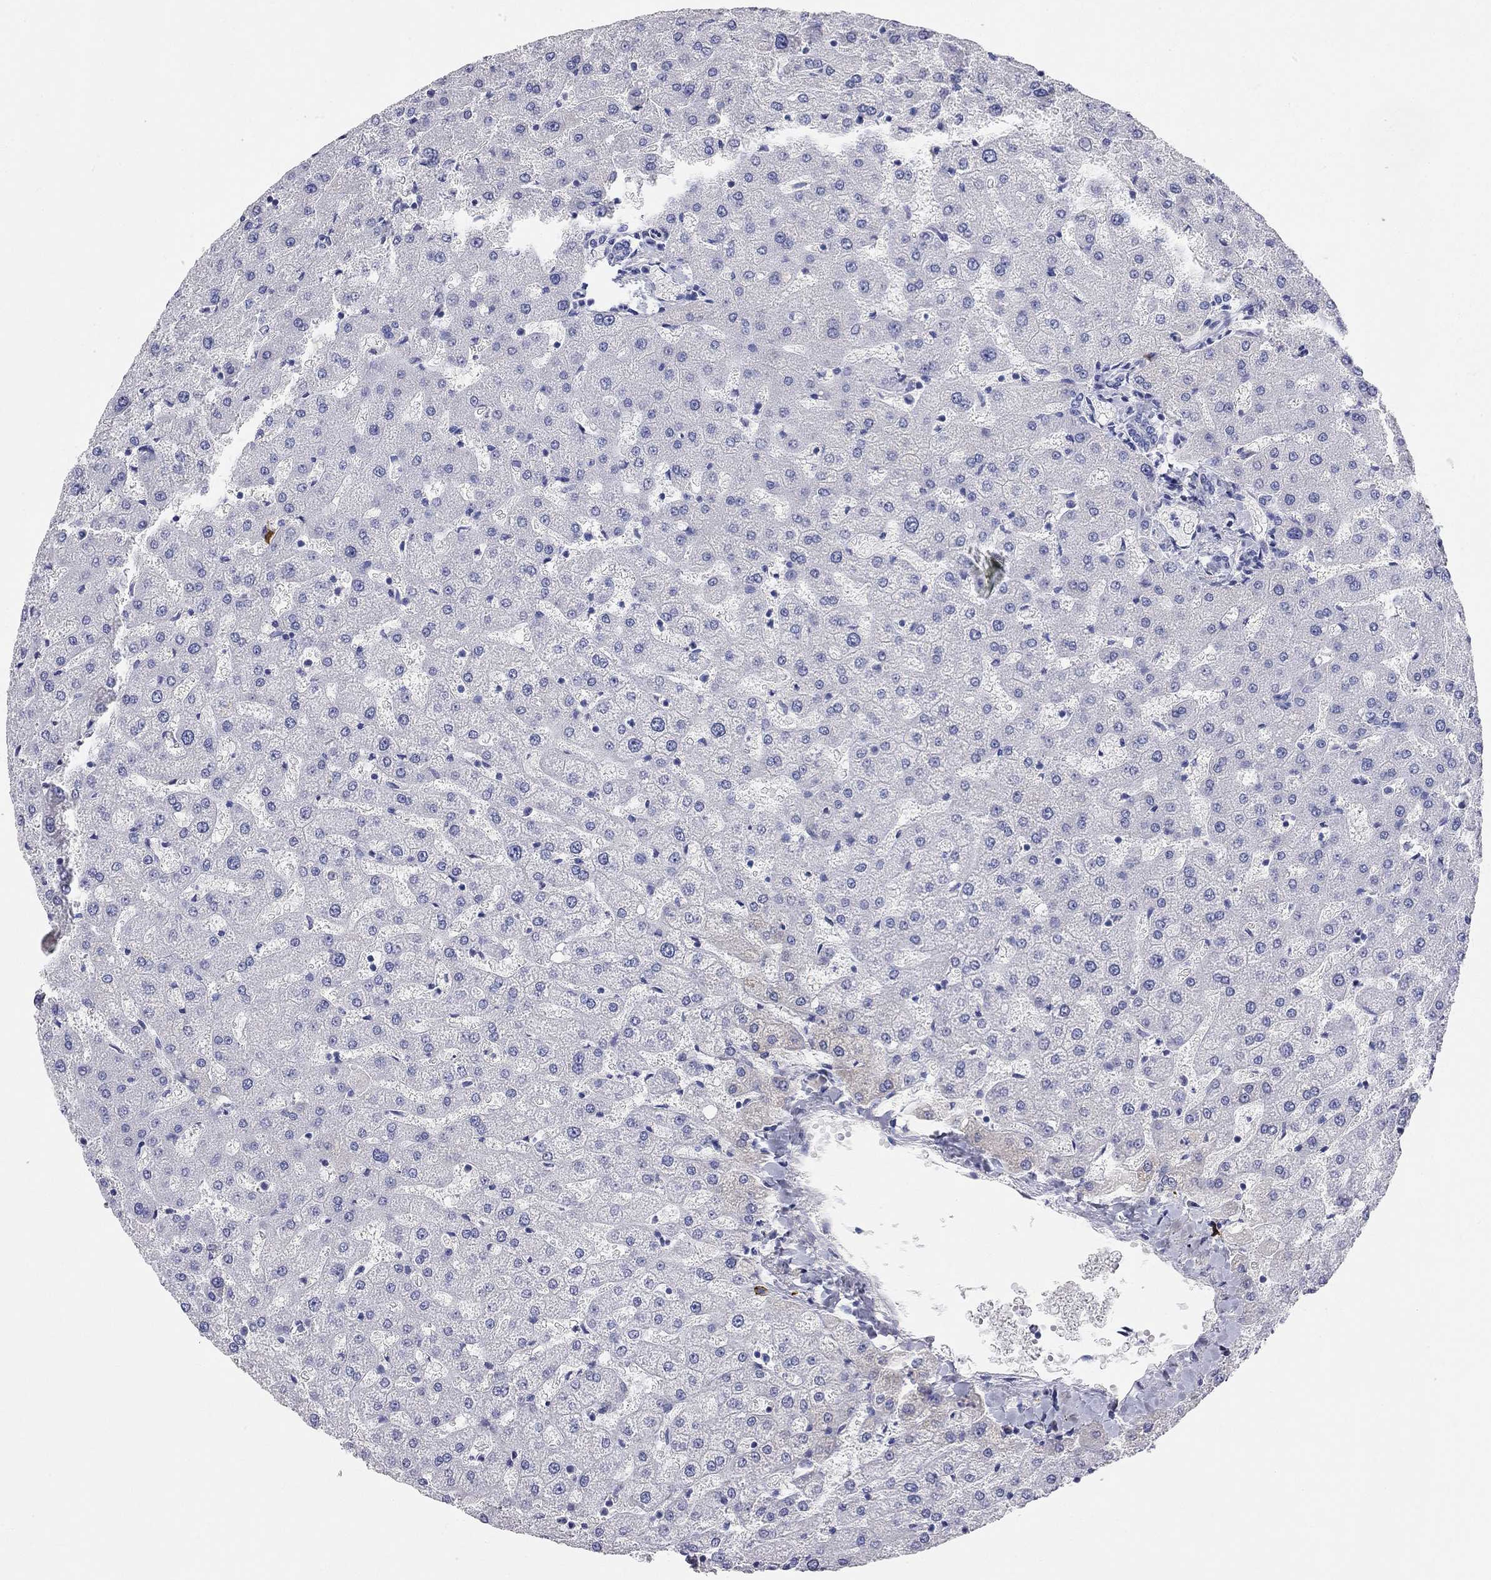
{"staining": {"intensity": "negative", "quantity": "none", "location": "none"}, "tissue": "liver", "cell_type": "Cholangiocytes", "image_type": "normal", "snomed": [{"axis": "morphology", "description": "Normal tissue, NOS"}, {"axis": "topography", "description": "Liver"}], "caption": "Immunohistochemical staining of normal human liver demonstrates no significant expression in cholangiocytes. (Brightfield microscopy of DAB immunohistochemistry at high magnification).", "gene": "PHOX2B", "patient": {"sex": "female", "age": 50}}